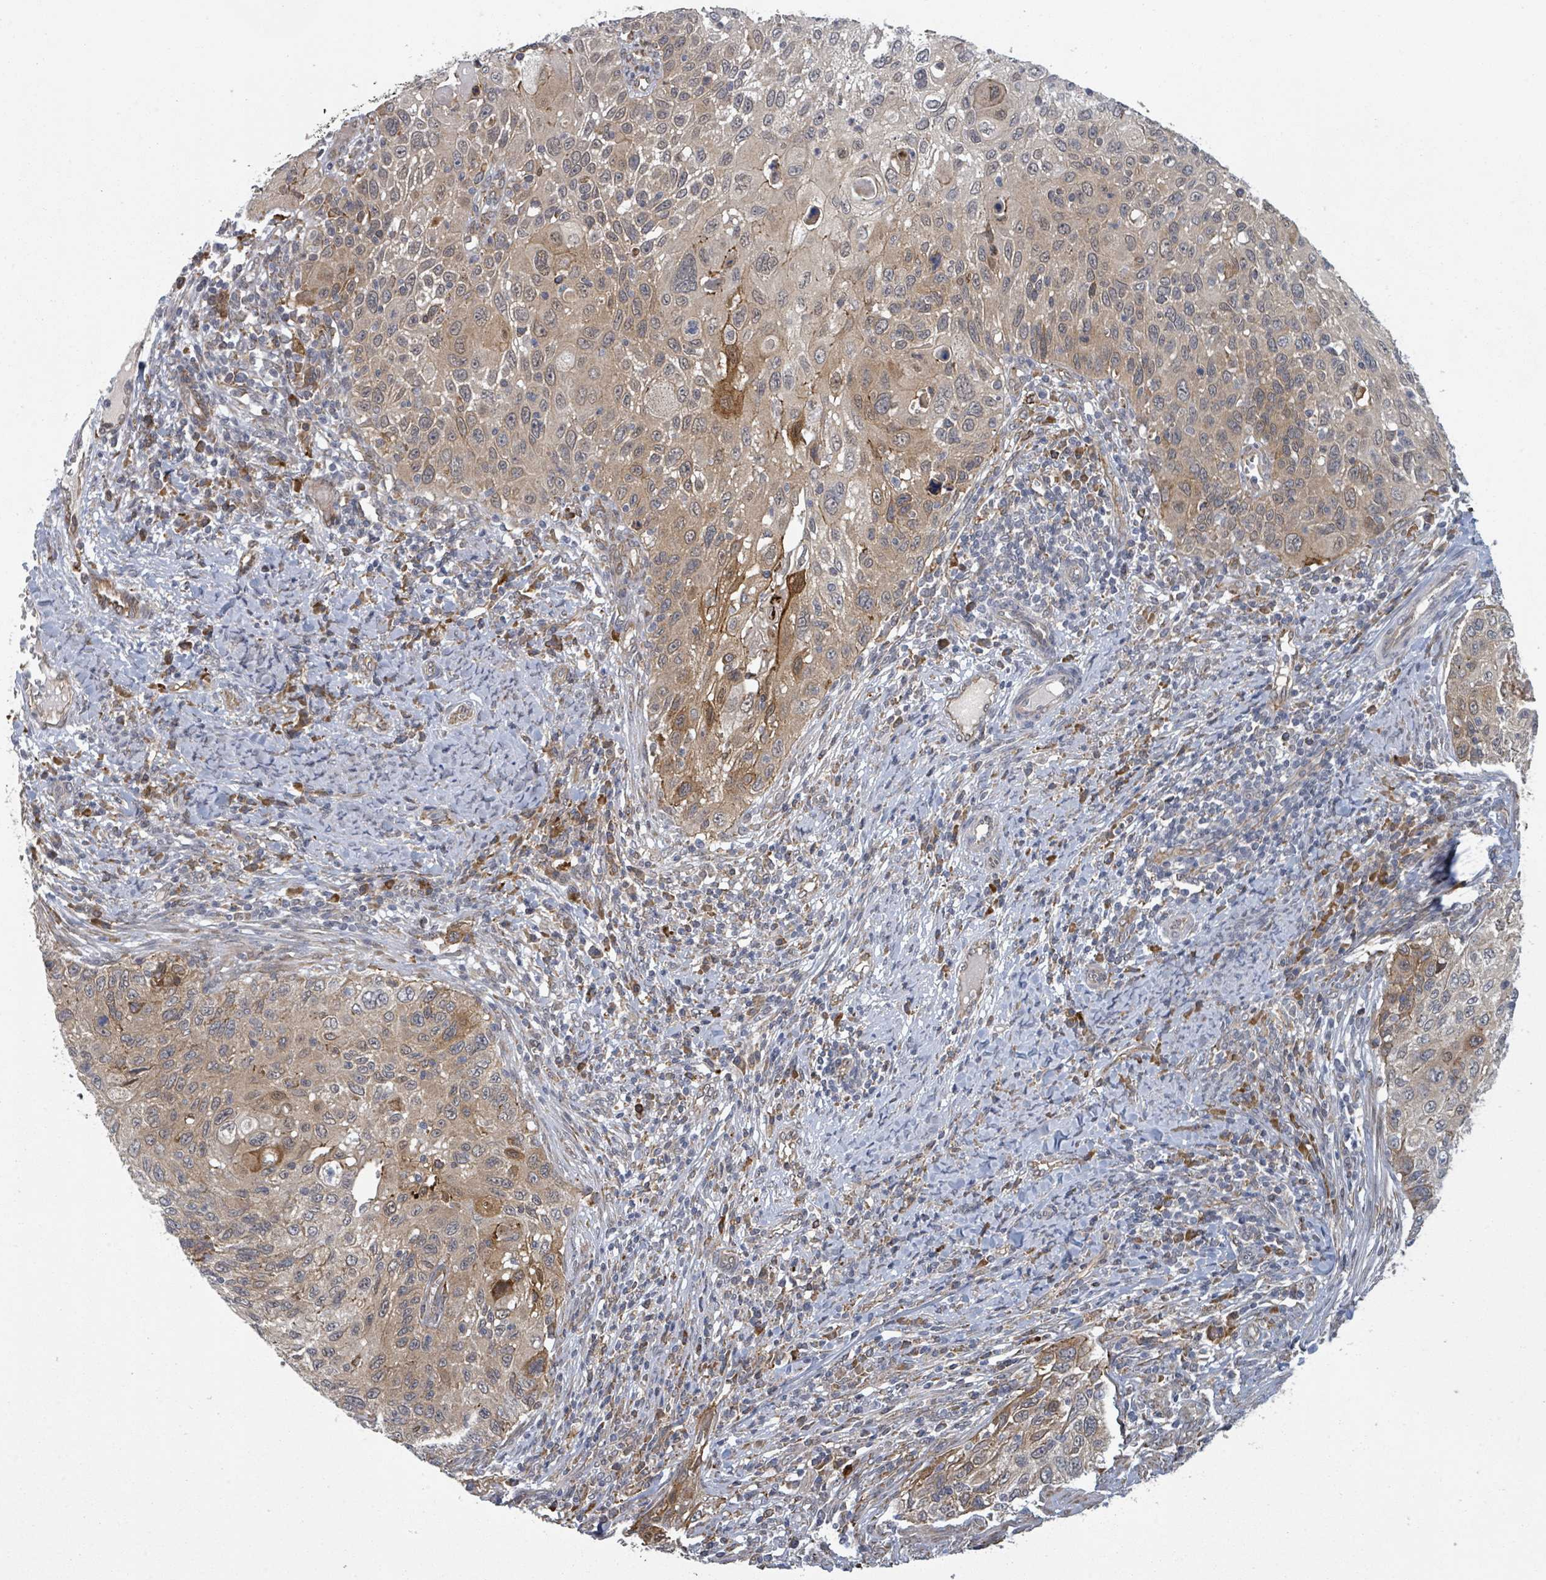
{"staining": {"intensity": "moderate", "quantity": "25%-75%", "location": "cytoplasmic/membranous"}, "tissue": "cervical cancer", "cell_type": "Tumor cells", "image_type": "cancer", "snomed": [{"axis": "morphology", "description": "Squamous cell carcinoma, NOS"}, {"axis": "topography", "description": "Cervix"}], "caption": "High-magnification brightfield microscopy of cervical squamous cell carcinoma stained with DAB (brown) and counterstained with hematoxylin (blue). tumor cells exhibit moderate cytoplasmic/membranous expression is appreciated in about25%-75% of cells.", "gene": "SHROOM2", "patient": {"sex": "female", "age": 70}}